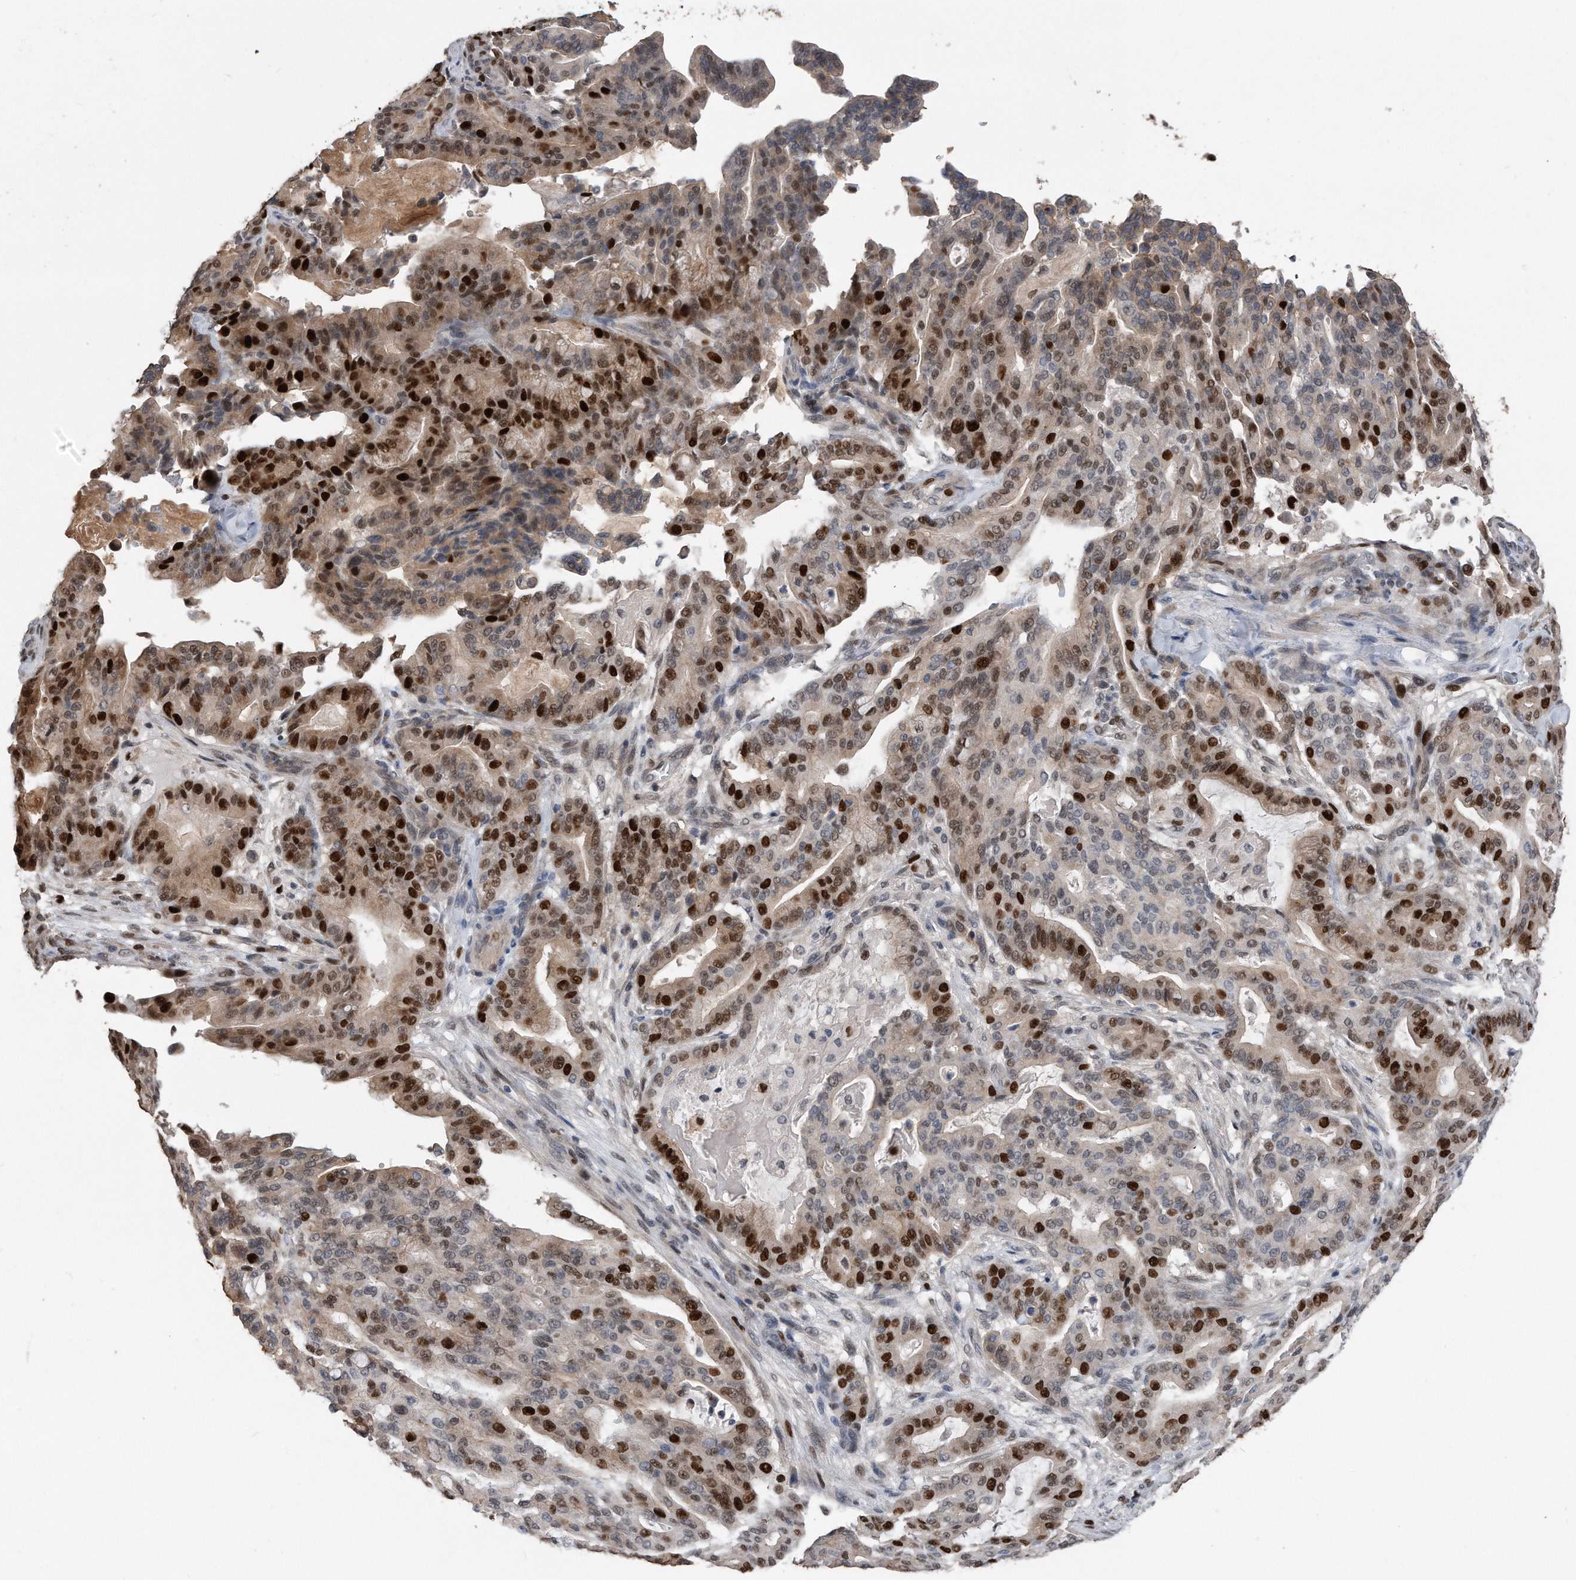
{"staining": {"intensity": "strong", "quantity": "25%-75%", "location": "nuclear"}, "tissue": "pancreatic cancer", "cell_type": "Tumor cells", "image_type": "cancer", "snomed": [{"axis": "morphology", "description": "Adenocarcinoma, NOS"}, {"axis": "topography", "description": "Pancreas"}], "caption": "Tumor cells display high levels of strong nuclear staining in approximately 25%-75% of cells in adenocarcinoma (pancreatic). The staining was performed using DAB, with brown indicating positive protein expression. Nuclei are stained blue with hematoxylin.", "gene": "PCNA", "patient": {"sex": "male", "age": 63}}